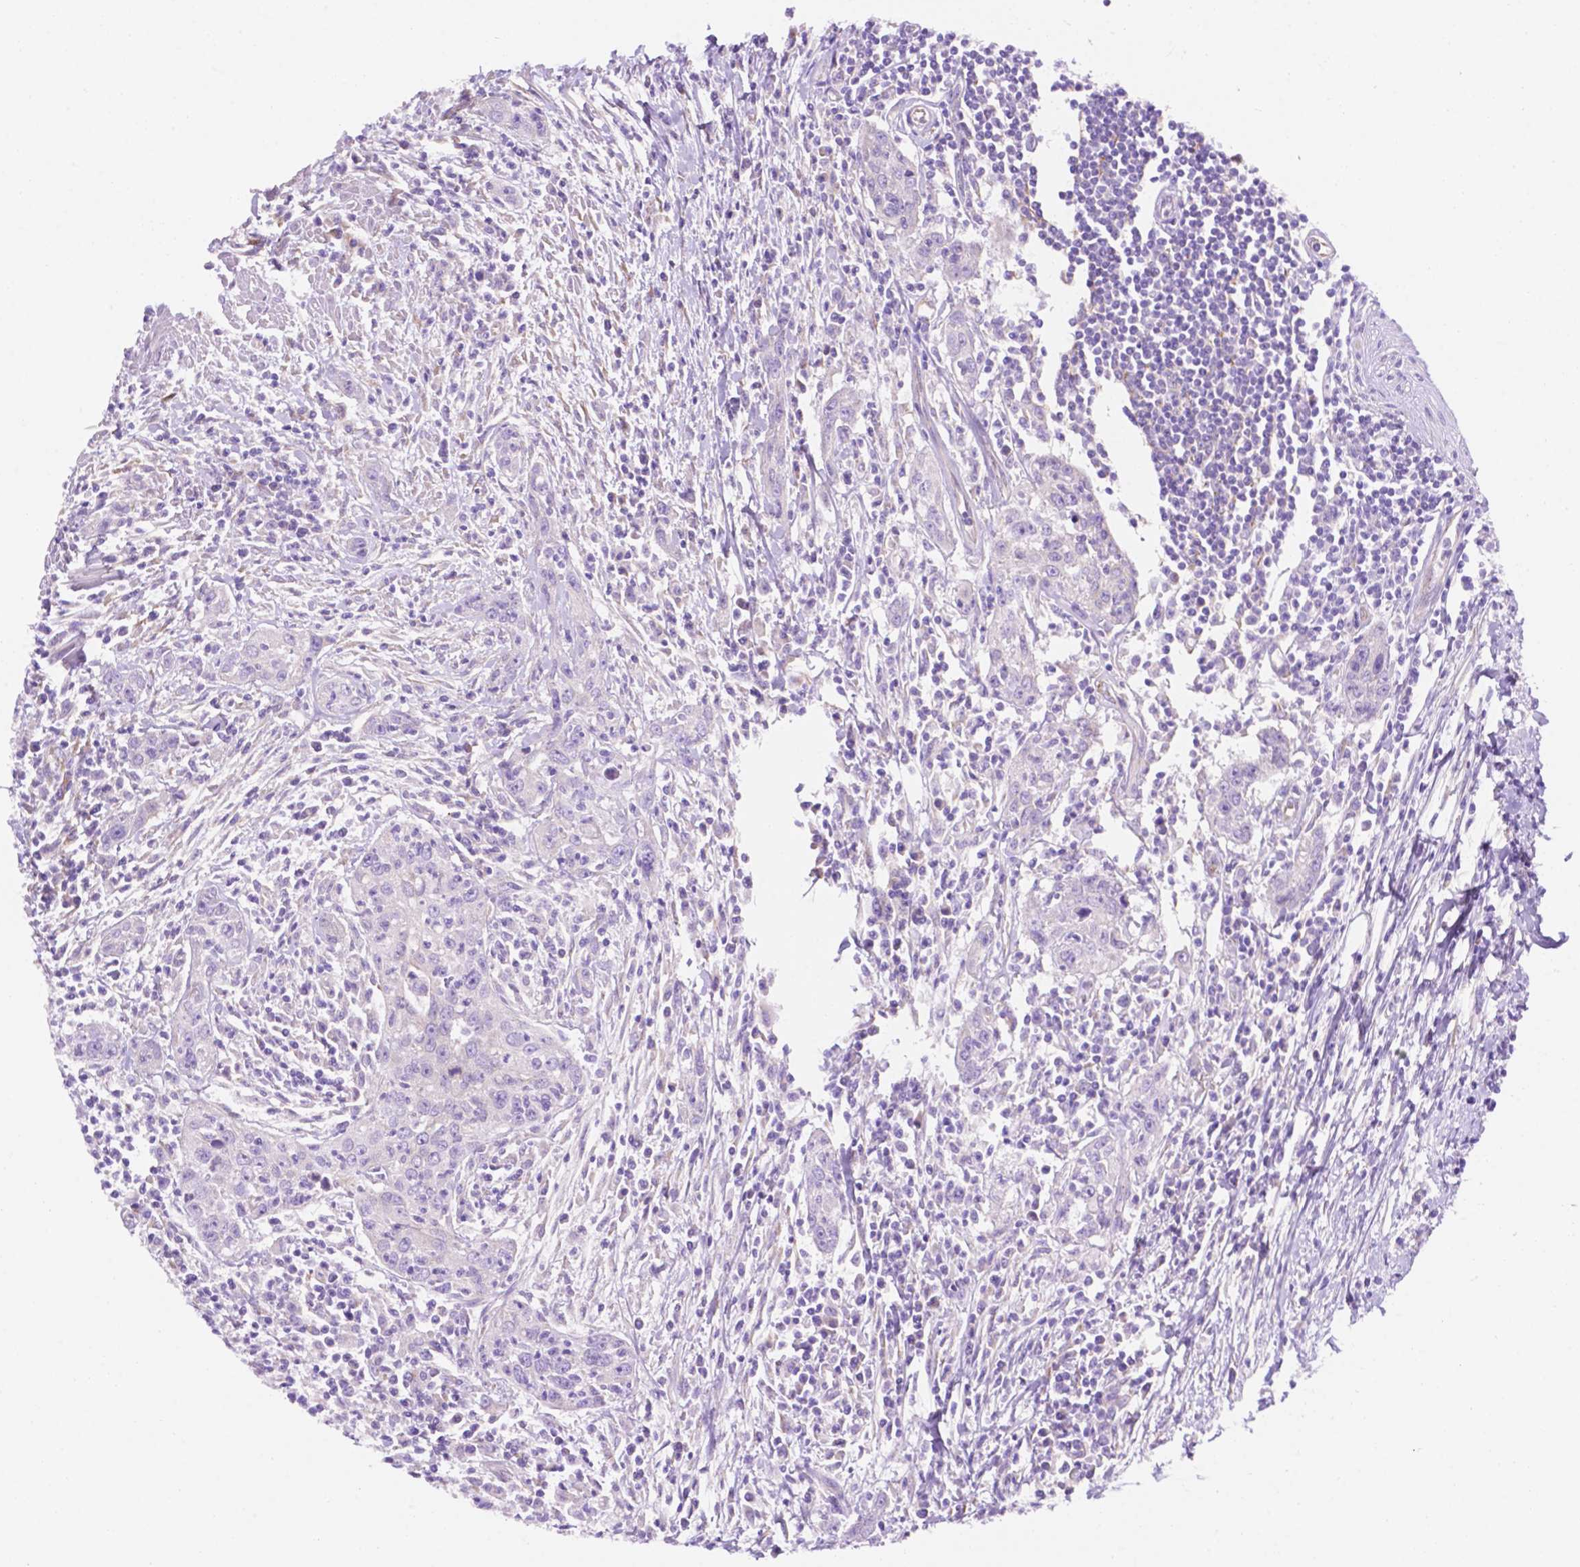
{"staining": {"intensity": "negative", "quantity": "none", "location": "none"}, "tissue": "urothelial cancer", "cell_type": "Tumor cells", "image_type": "cancer", "snomed": [{"axis": "morphology", "description": "Urothelial carcinoma, High grade"}, {"axis": "topography", "description": "Urinary bladder"}], "caption": "This is an immunohistochemistry (IHC) micrograph of high-grade urothelial carcinoma. There is no staining in tumor cells.", "gene": "CEACAM7", "patient": {"sex": "male", "age": 83}}